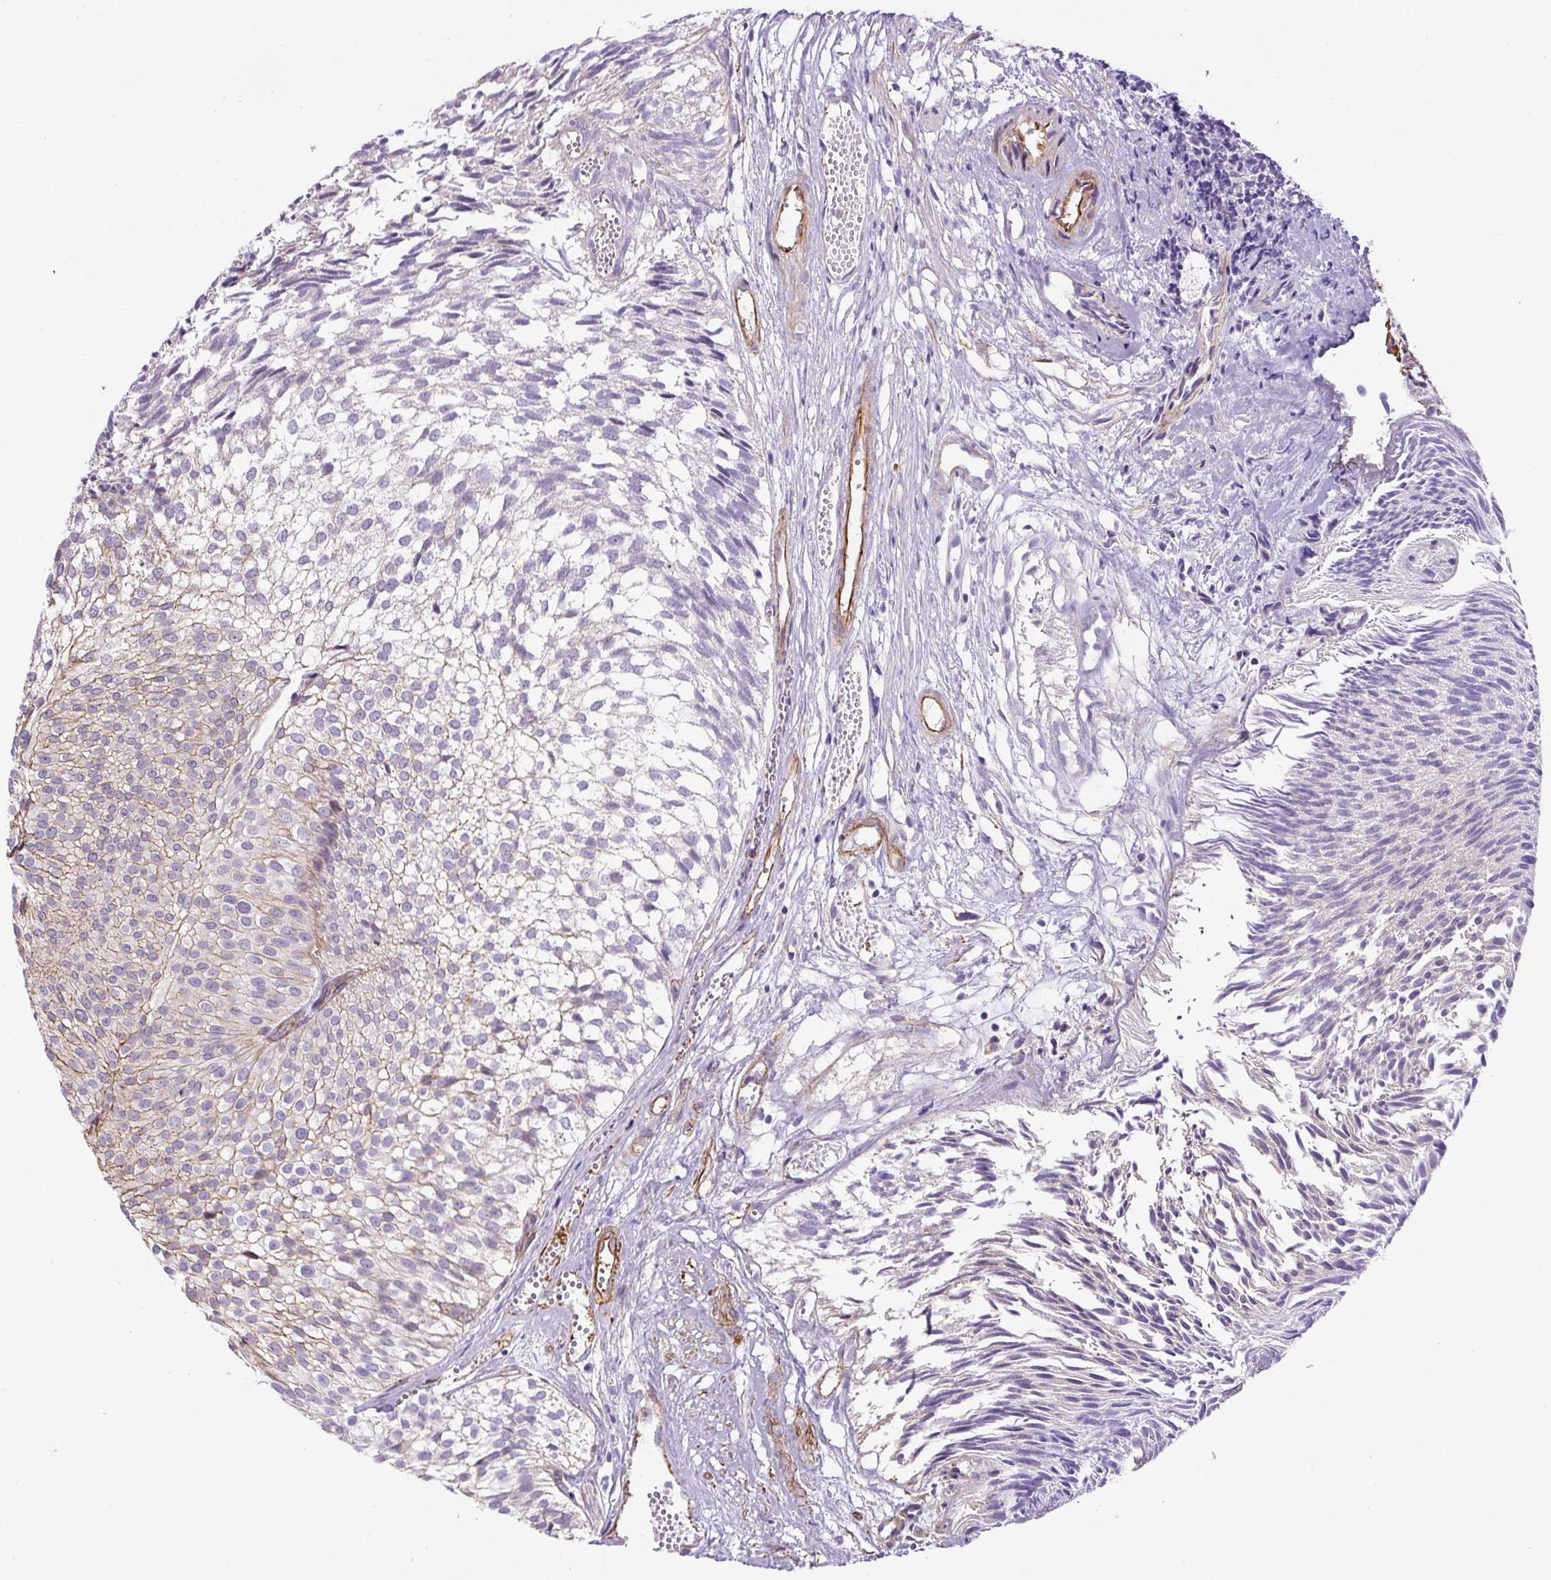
{"staining": {"intensity": "moderate", "quantity": "<25%", "location": "cytoplasmic/membranous"}, "tissue": "urothelial cancer", "cell_type": "Tumor cells", "image_type": "cancer", "snomed": [{"axis": "morphology", "description": "Urothelial carcinoma, Low grade"}, {"axis": "topography", "description": "Urinary bladder"}], "caption": "Protein staining exhibits moderate cytoplasmic/membranous expression in about <25% of tumor cells in low-grade urothelial carcinoma.", "gene": "B3GALT5", "patient": {"sex": "male", "age": 91}}